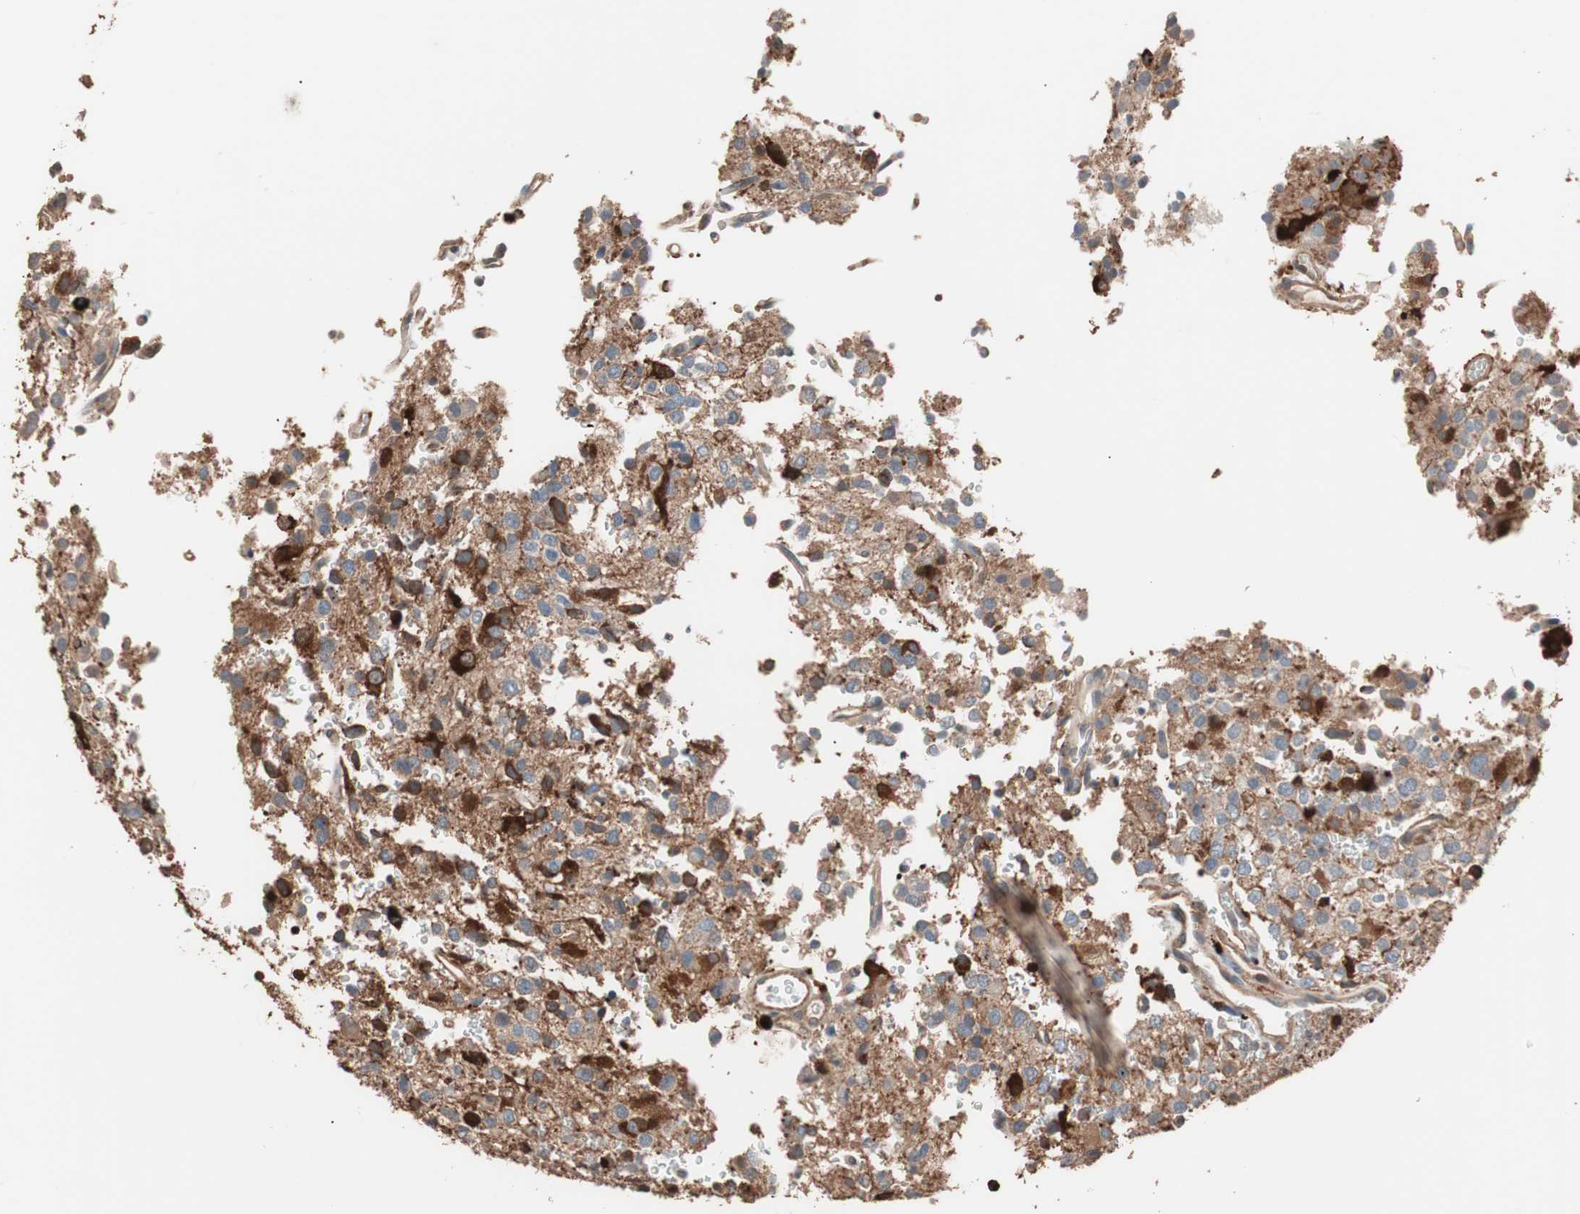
{"staining": {"intensity": "strong", "quantity": ">75%", "location": "cytoplasmic/membranous"}, "tissue": "glioma", "cell_type": "Tumor cells", "image_type": "cancer", "snomed": [{"axis": "morphology", "description": "Glioma, malignant, High grade"}, {"axis": "topography", "description": "Brain"}], "caption": "This photomicrograph reveals immunohistochemistry (IHC) staining of high-grade glioma (malignant), with high strong cytoplasmic/membranous staining in approximately >75% of tumor cells.", "gene": "CCT3", "patient": {"sex": "male", "age": 47}}